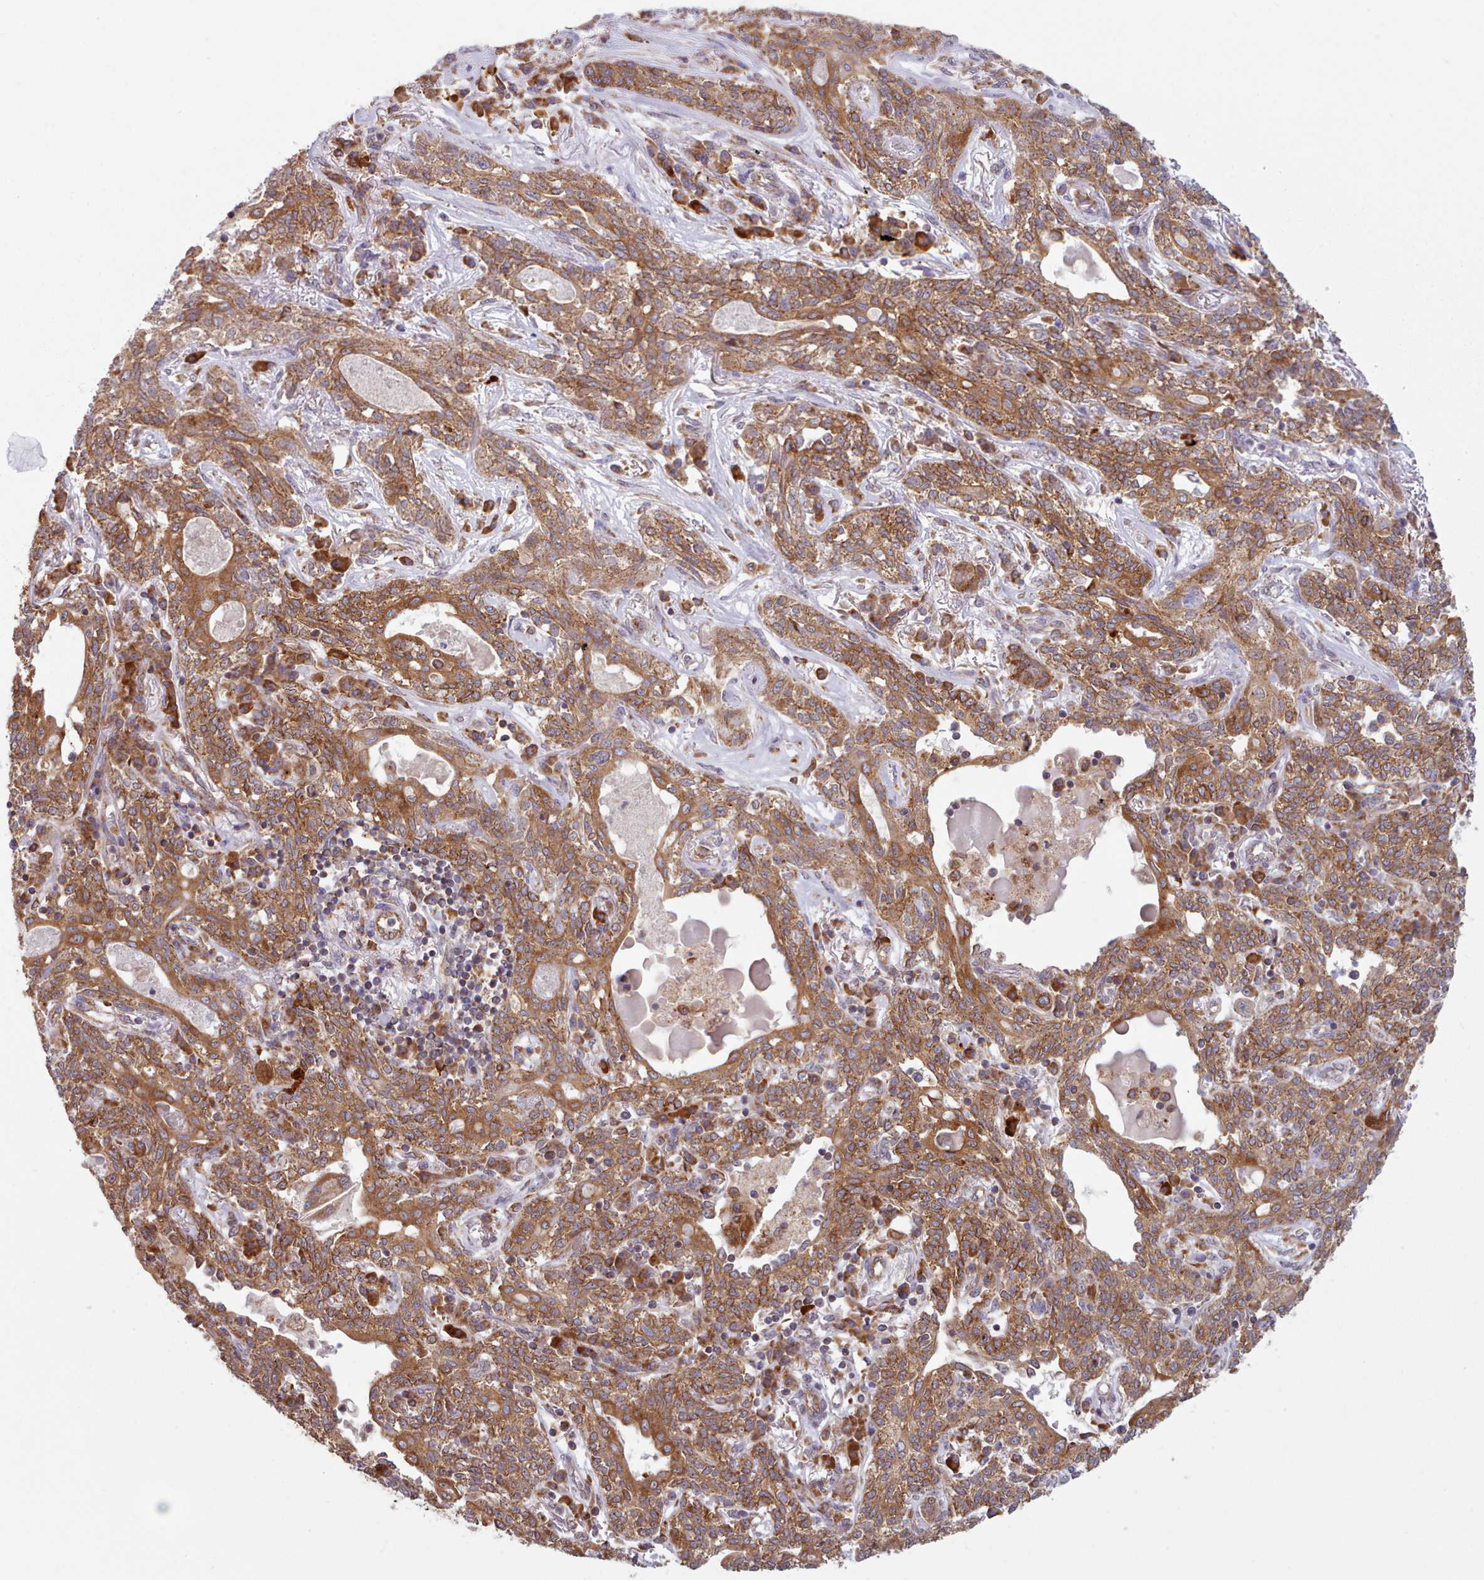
{"staining": {"intensity": "moderate", "quantity": ">75%", "location": "cytoplasmic/membranous"}, "tissue": "lung cancer", "cell_type": "Tumor cells", "image_type": "cancer", "snomed": [{"axis": "morphology", "description": "Squamous cell carcinoma, NOS"}, {"axis": "topography", "description": "Lung"}], "caption": "DAB immunohistochemical staining of human lung cancer (squamous cell carcinoma) shows moderate cytoplasmic/membranous protein expression in approximately >75% of tumor cells.", "gene": "CRYBG1", "patient": {"sex": "female", "age": 70}}